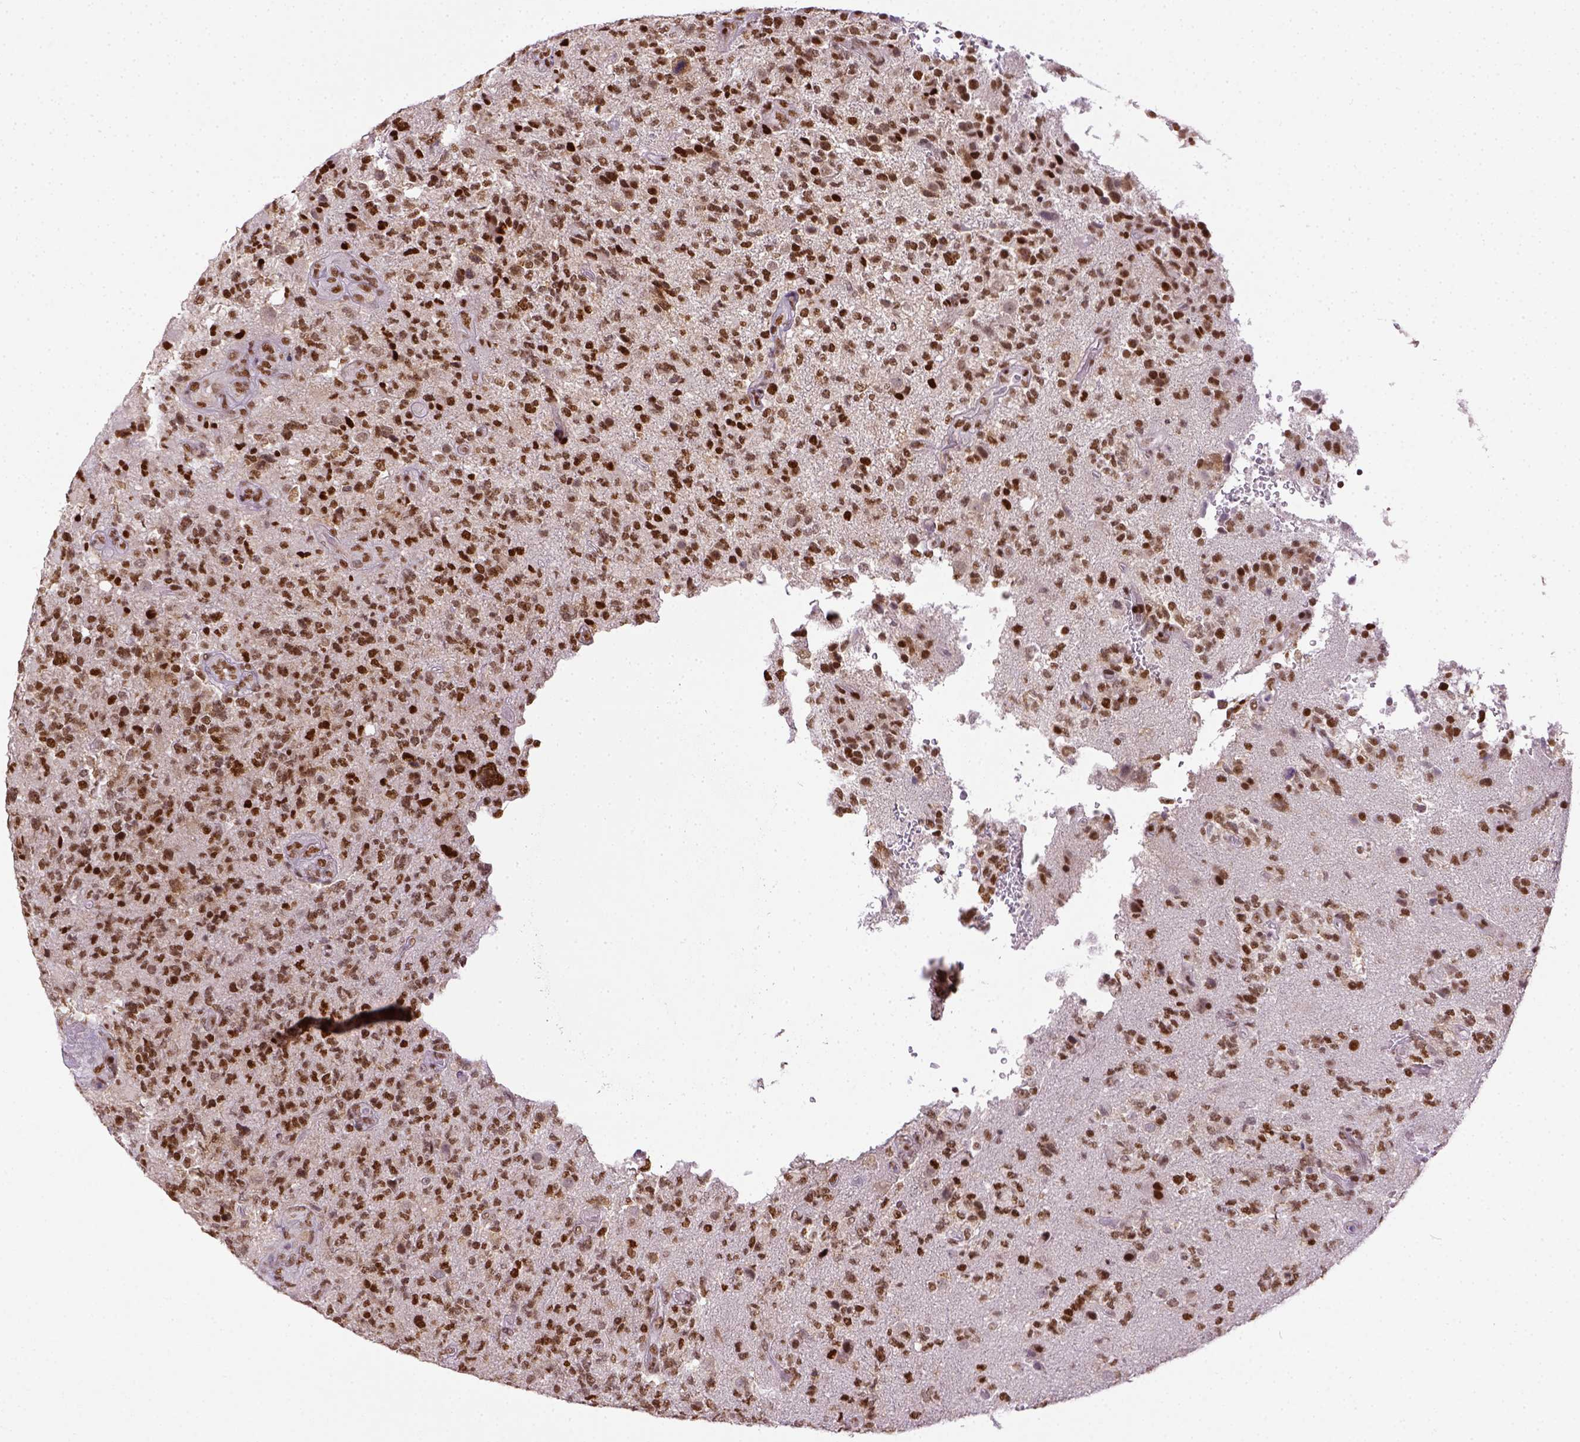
{"staining": {"intensity": "moderate", "quantity": ">75%", "location": "nuclear"}, "tissue": "glioma", "cell_type": "Tumor cells", "image_type": "cancer", "snomed": [{"axis": "morphology", "description": "Glioma, malignant, High grade"}, {"axis": "topography", "description": "Brain"}], "caption": "Moderate nuclear protein positivity is present in about >75% of tumor cells in malignant glioma (high-grade). (Brightfield microscopy of DAB IHC at high magnification).", "gene": "ERCC1", "patient": {"sex": "female", "age": 71}}